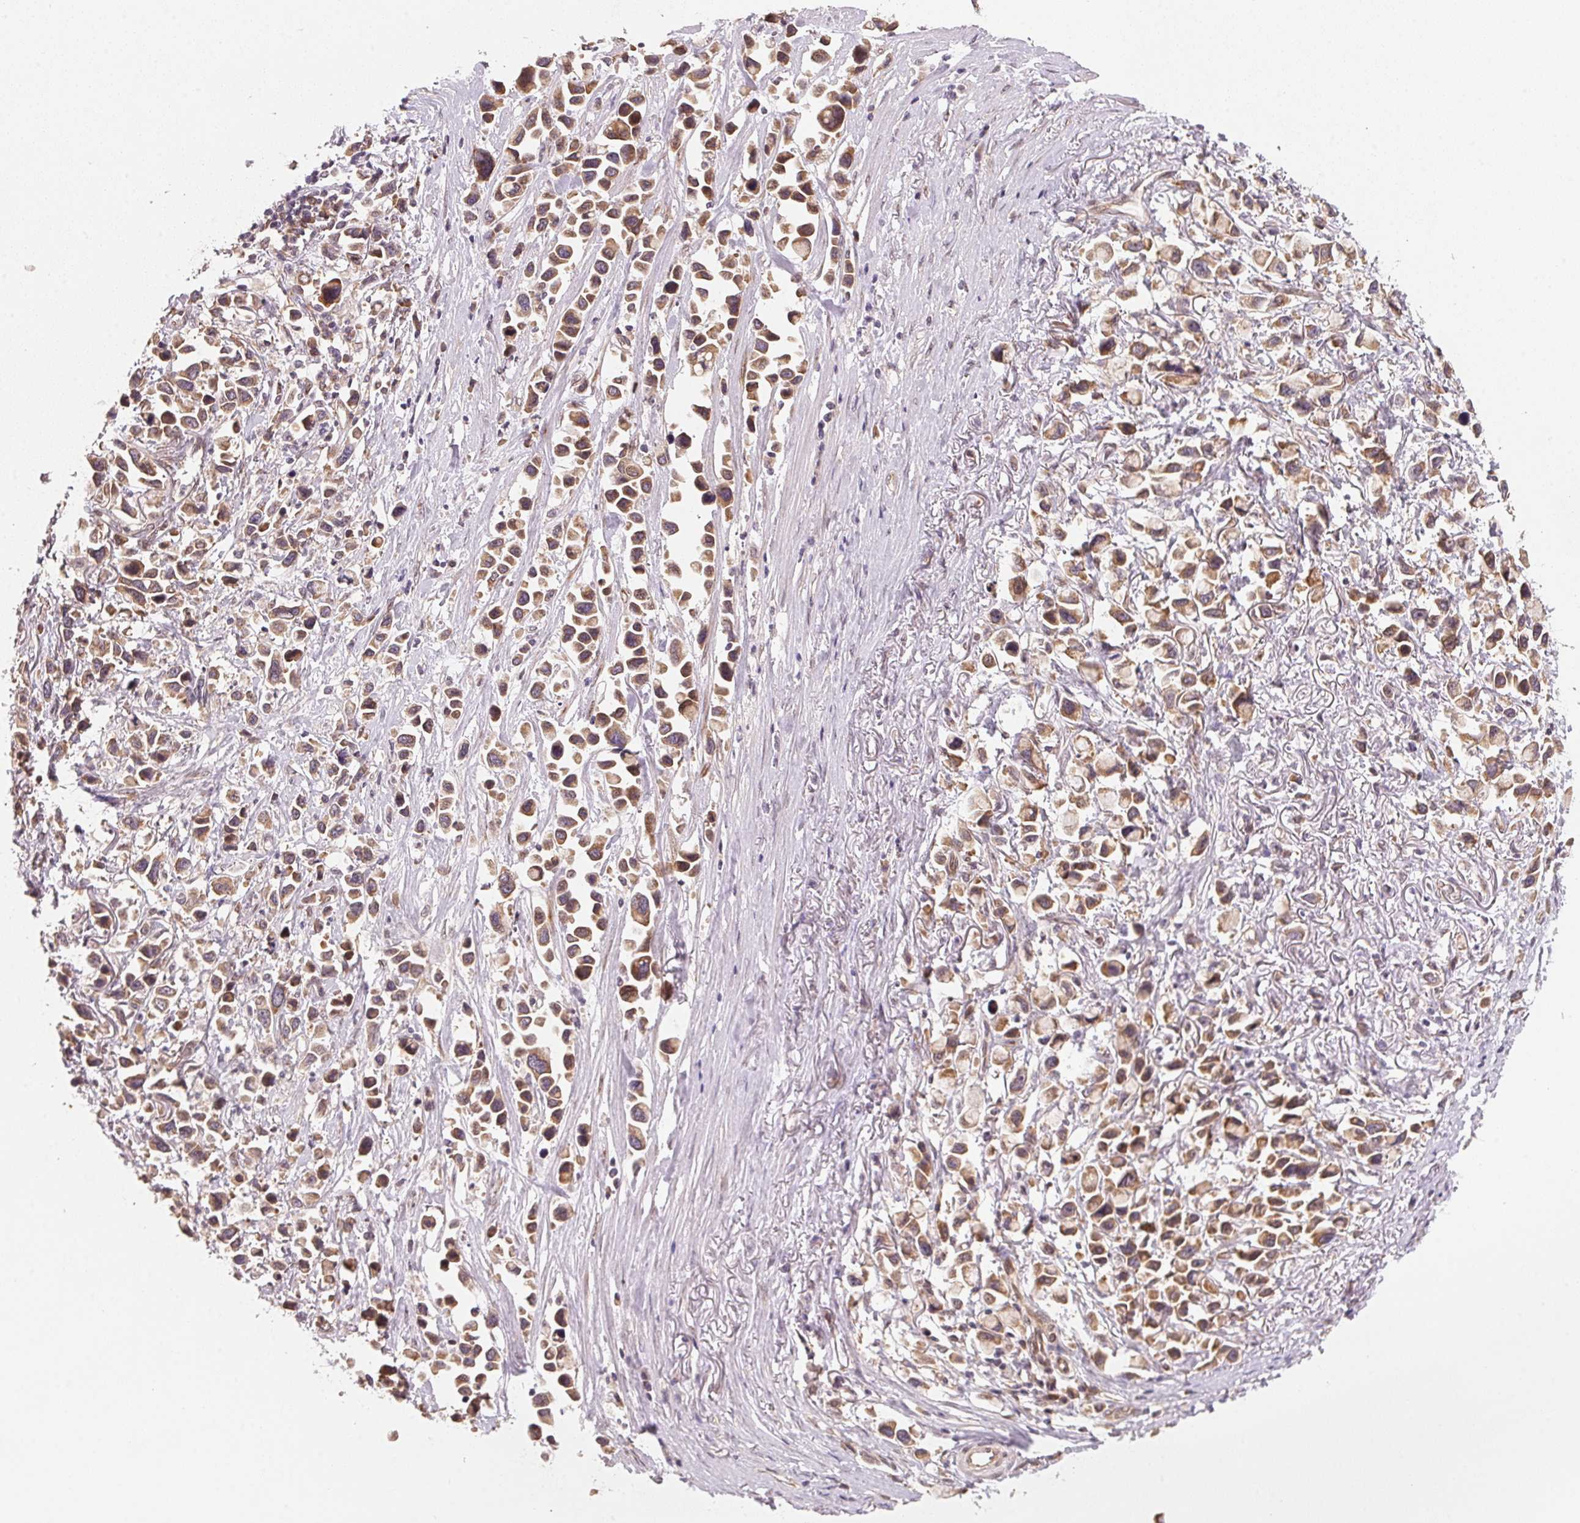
{"staining": {"intensity": "moderate", "quantity": ">75%", "location": "cytoplasmic/membranous"}, "tissue": "stomach cancer", "cell_type": "Tumor cells", "image_type": "cancer", "snomed": [{"axis": "morphology", "description": "Adenocarcinoma, NOS"}, {"axis": "topography", "description": "Stomach"}], "caption": "Immunohistochemistry photomicrograph of human stomach cancer (adenocarcinoma) stained for a protein (brown), which displays medium levels of moderate cytoplasmic/membranous expression in about >75% of tumor cells.", "gene": "EI24", "patient": {"sex": "female", "age": 81}}